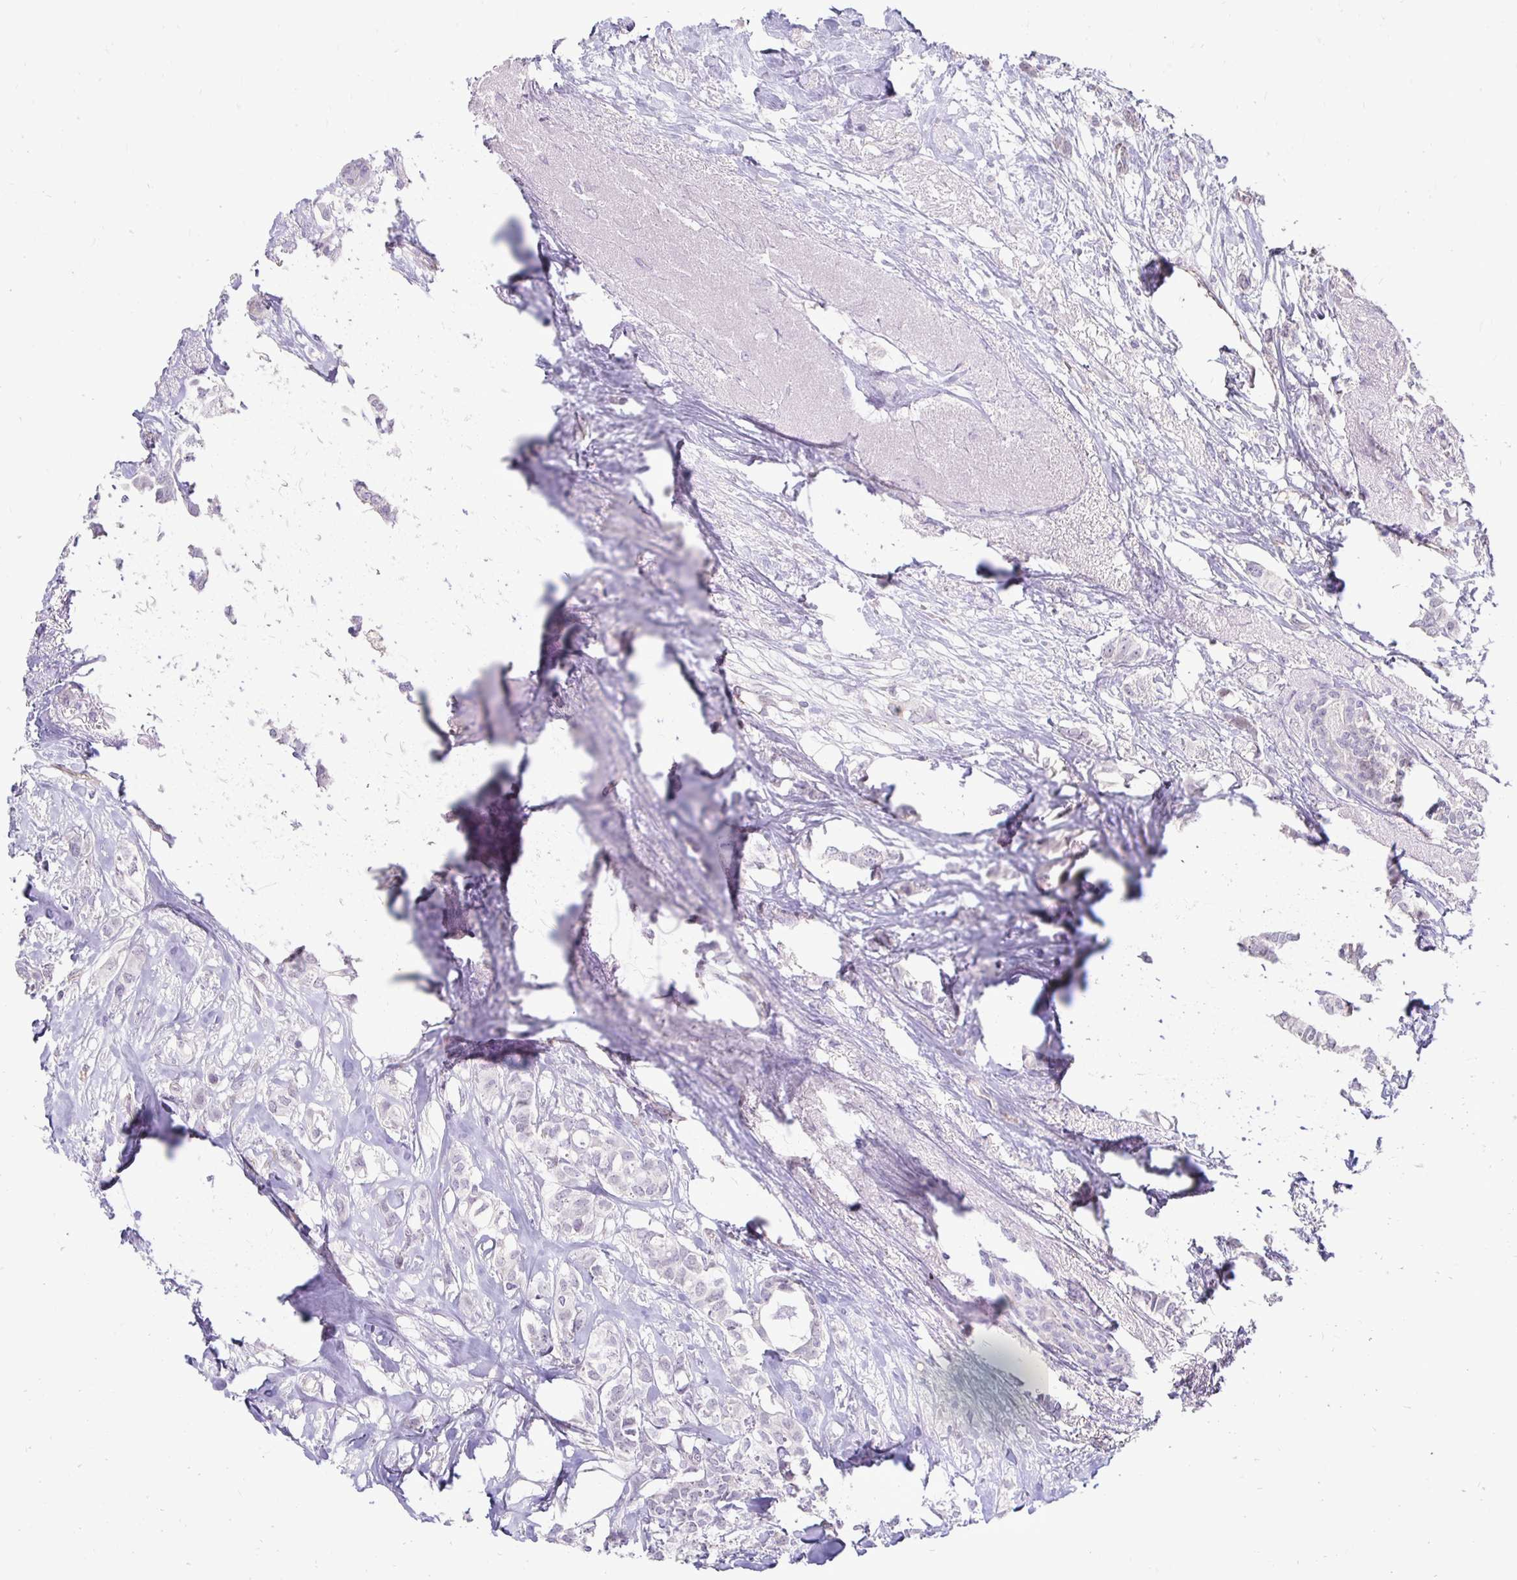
{"staining": {"intensity": "negative", "quantity": "none", "location": "none"}, "tissue": "breast cancer", "cell_type": "Tumor cells", "image_type": "cancer", "snomed": [{"axis": "morphology", "description": "Duct carcinoma"}, {"axis": "topography", "description": "Breast"}], "caption": "DAB (3,3'-diaminobenzidine) immunohistochemical staining of human invasive ductal carcinoma (breast) reveals no significant positivity in tumor cells. (IHC, brightfield microscopy, high magnification).", "gene": "GAS2", "patient": {"sex": "female", "age": 62}}